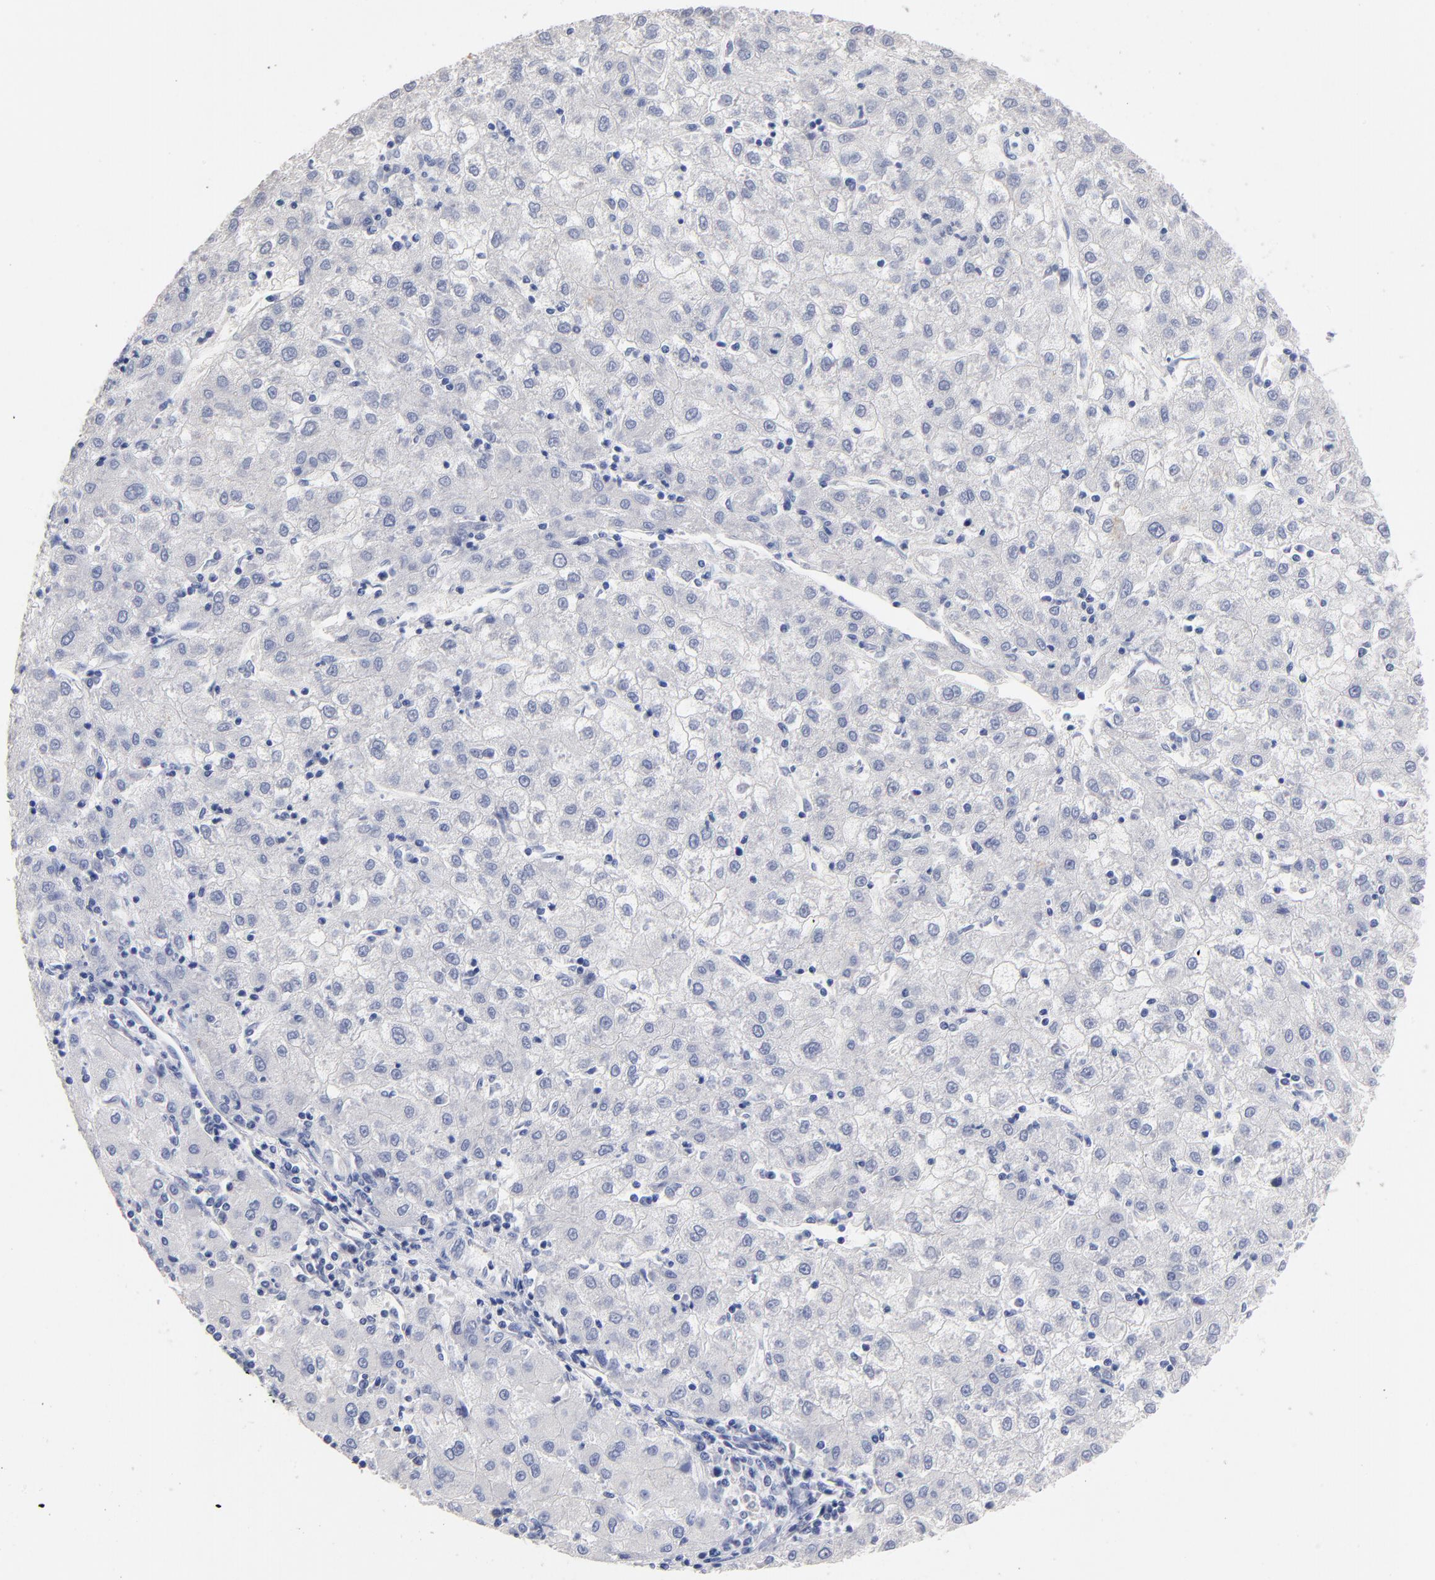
{"staining": {"intensity": "negative", "quantity": "none", "location": "none"}, "tissue": "liver cancer", "cell_type": "Tumor cells", "image_type": "cancer", "snomed": [{"axis": "morphology", "description": "Carcinoma, Hepatocellular, NOS"}, {"axis": "topography", "description": "Liver"}], "caption": "Immunohistochemistry micrograph of liver hepatocellular carcinoma stained for a protein (brown), which exhibits no staining in tumor cells. (Brightfield microscopy of DAB immunohistochemistry at high magnification).", "gene": "ORC2", "patient": {"sex": "male", "age": 72}}